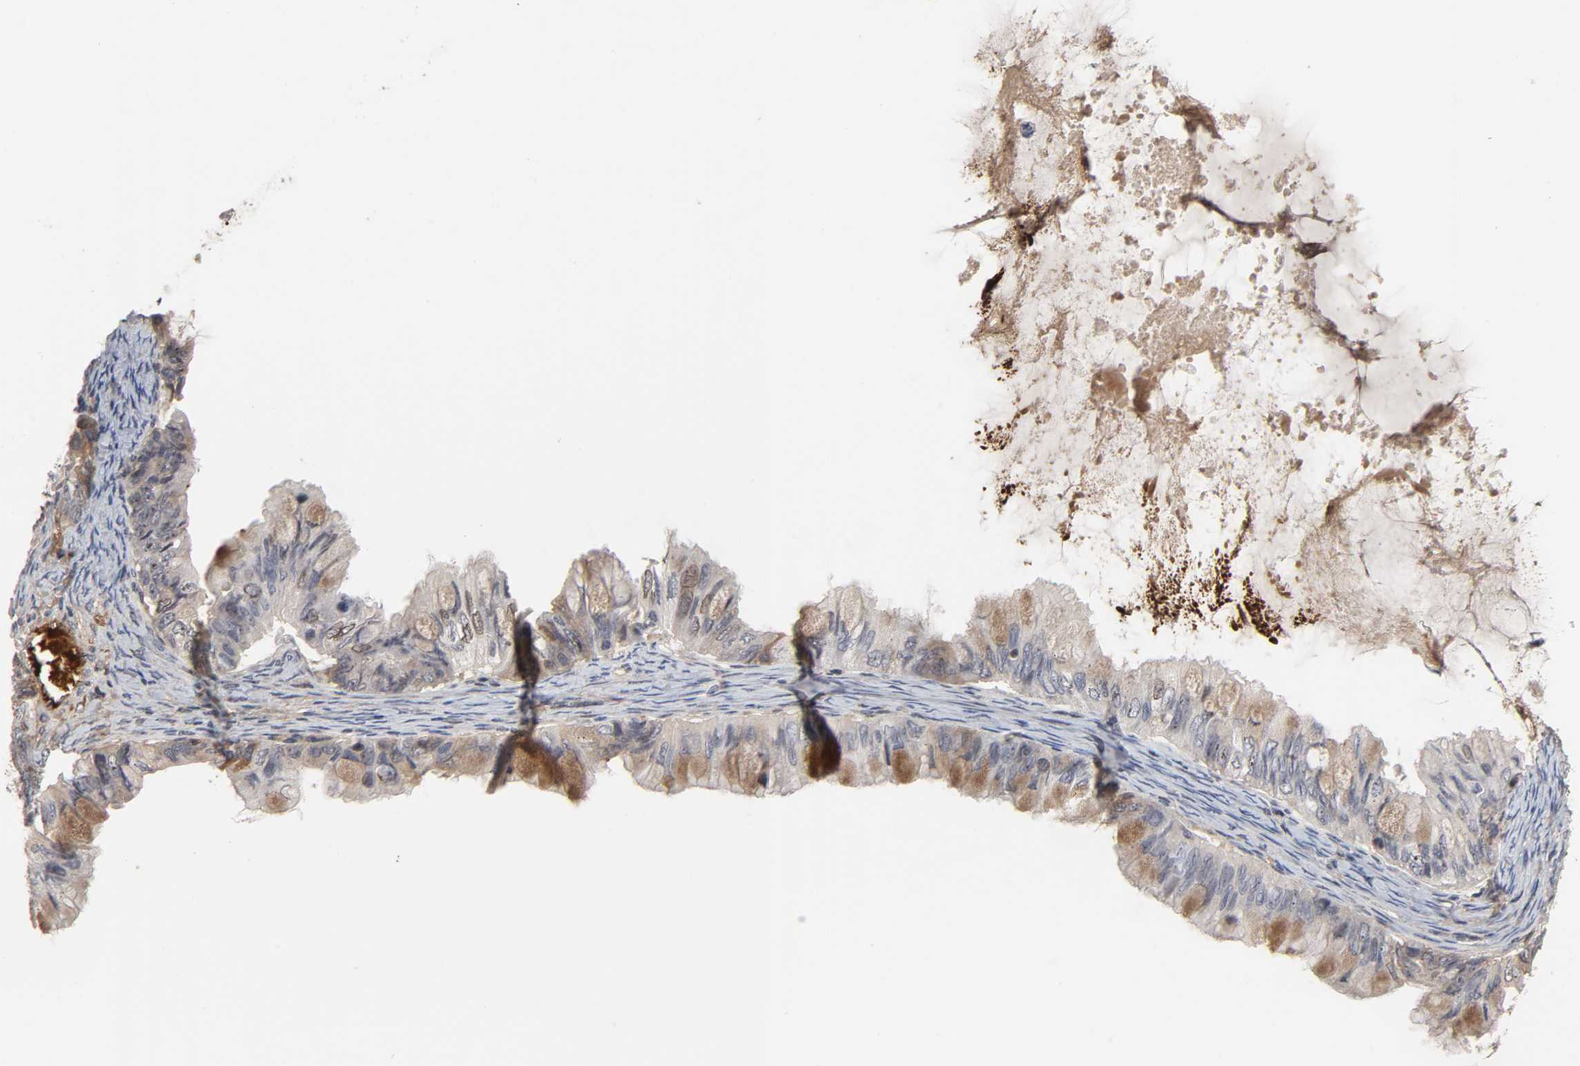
{"staining": {"intensity": "moderate", "quantity": "25%-75%", "location": "cytoplasmic/membranous,nuclear"}, "tissue": "ovarian cancer", "cell_type": "Tumor cells", "image_type": "cancer", "snomed": [{"axis": "morphology", "description": "Cystadenocarcinoma, mucinous, NOS"}, {"axis": "topography", "description": "Ovary"}], "caption": "This image reveals immunohistochemistry (IHC) staining of human mucinous cystadenocarcinoma (ovarian), with medium moderate cytoplasmic/membranous and nuclear positivity in about 25%-75% of tumor cells.", "gene": "CPN2", "patient": {"sex": "female", "age": 80}}